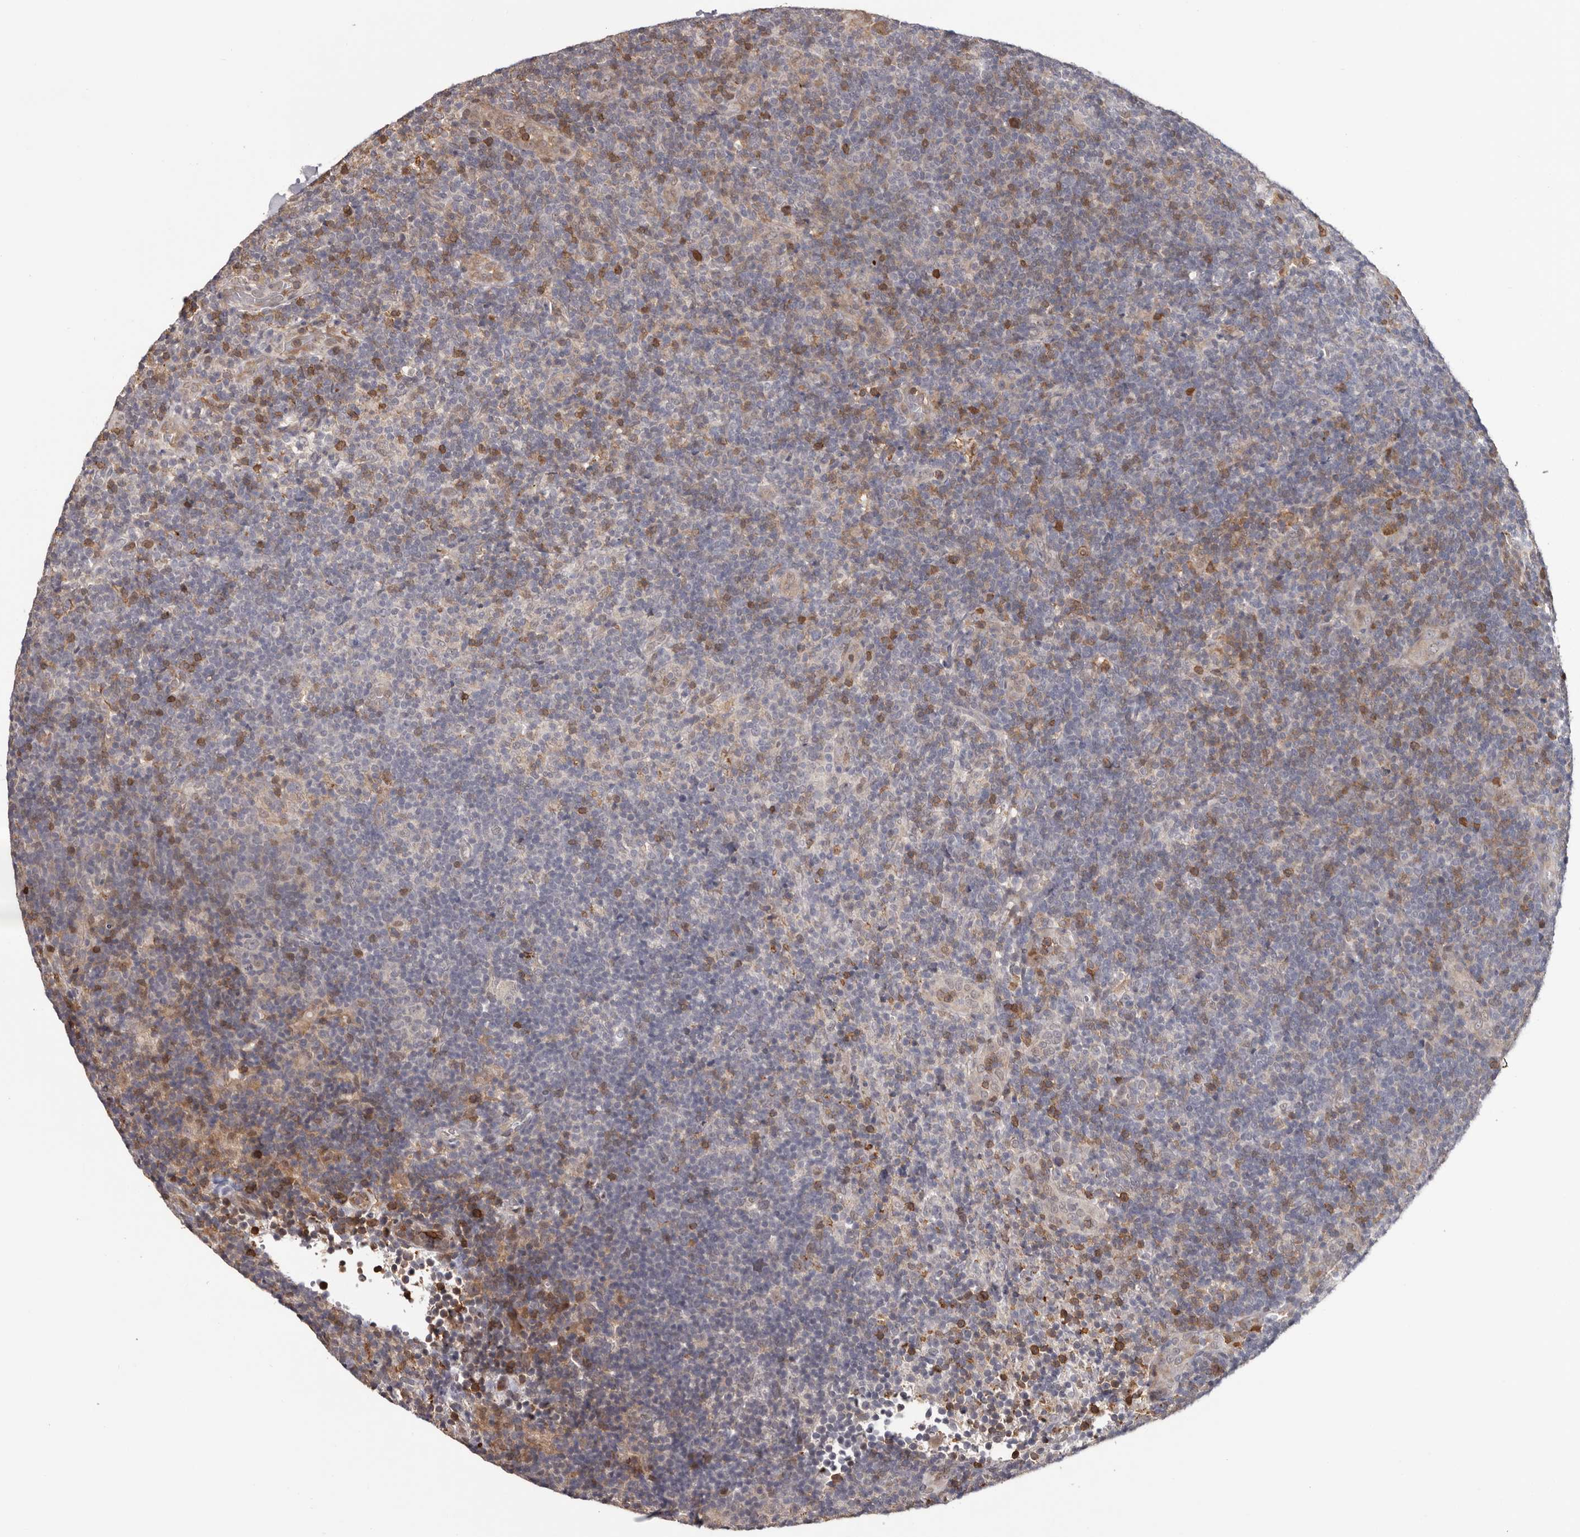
{"staining": {"intensity": "negative", "quantity": "none", "location": "none"}, "tissue": "lymphoma", "cell_type": "Tumor cells", "image_type": "cancer", "snomed": [{"axis": "morphology", "description": "Hodgkin's disease, NOS"}, {"axis": "topography", "description": "Lymph node"}], "caption": "DAB immunohistochemical staining of lymphoma exhibits no significant staining in tumor cells. (Immunohistochemistry (ihc), brightfield microscopy, high magnification).", "gene": "PRR12", "patient": {"sex": "female", "age": 57}}